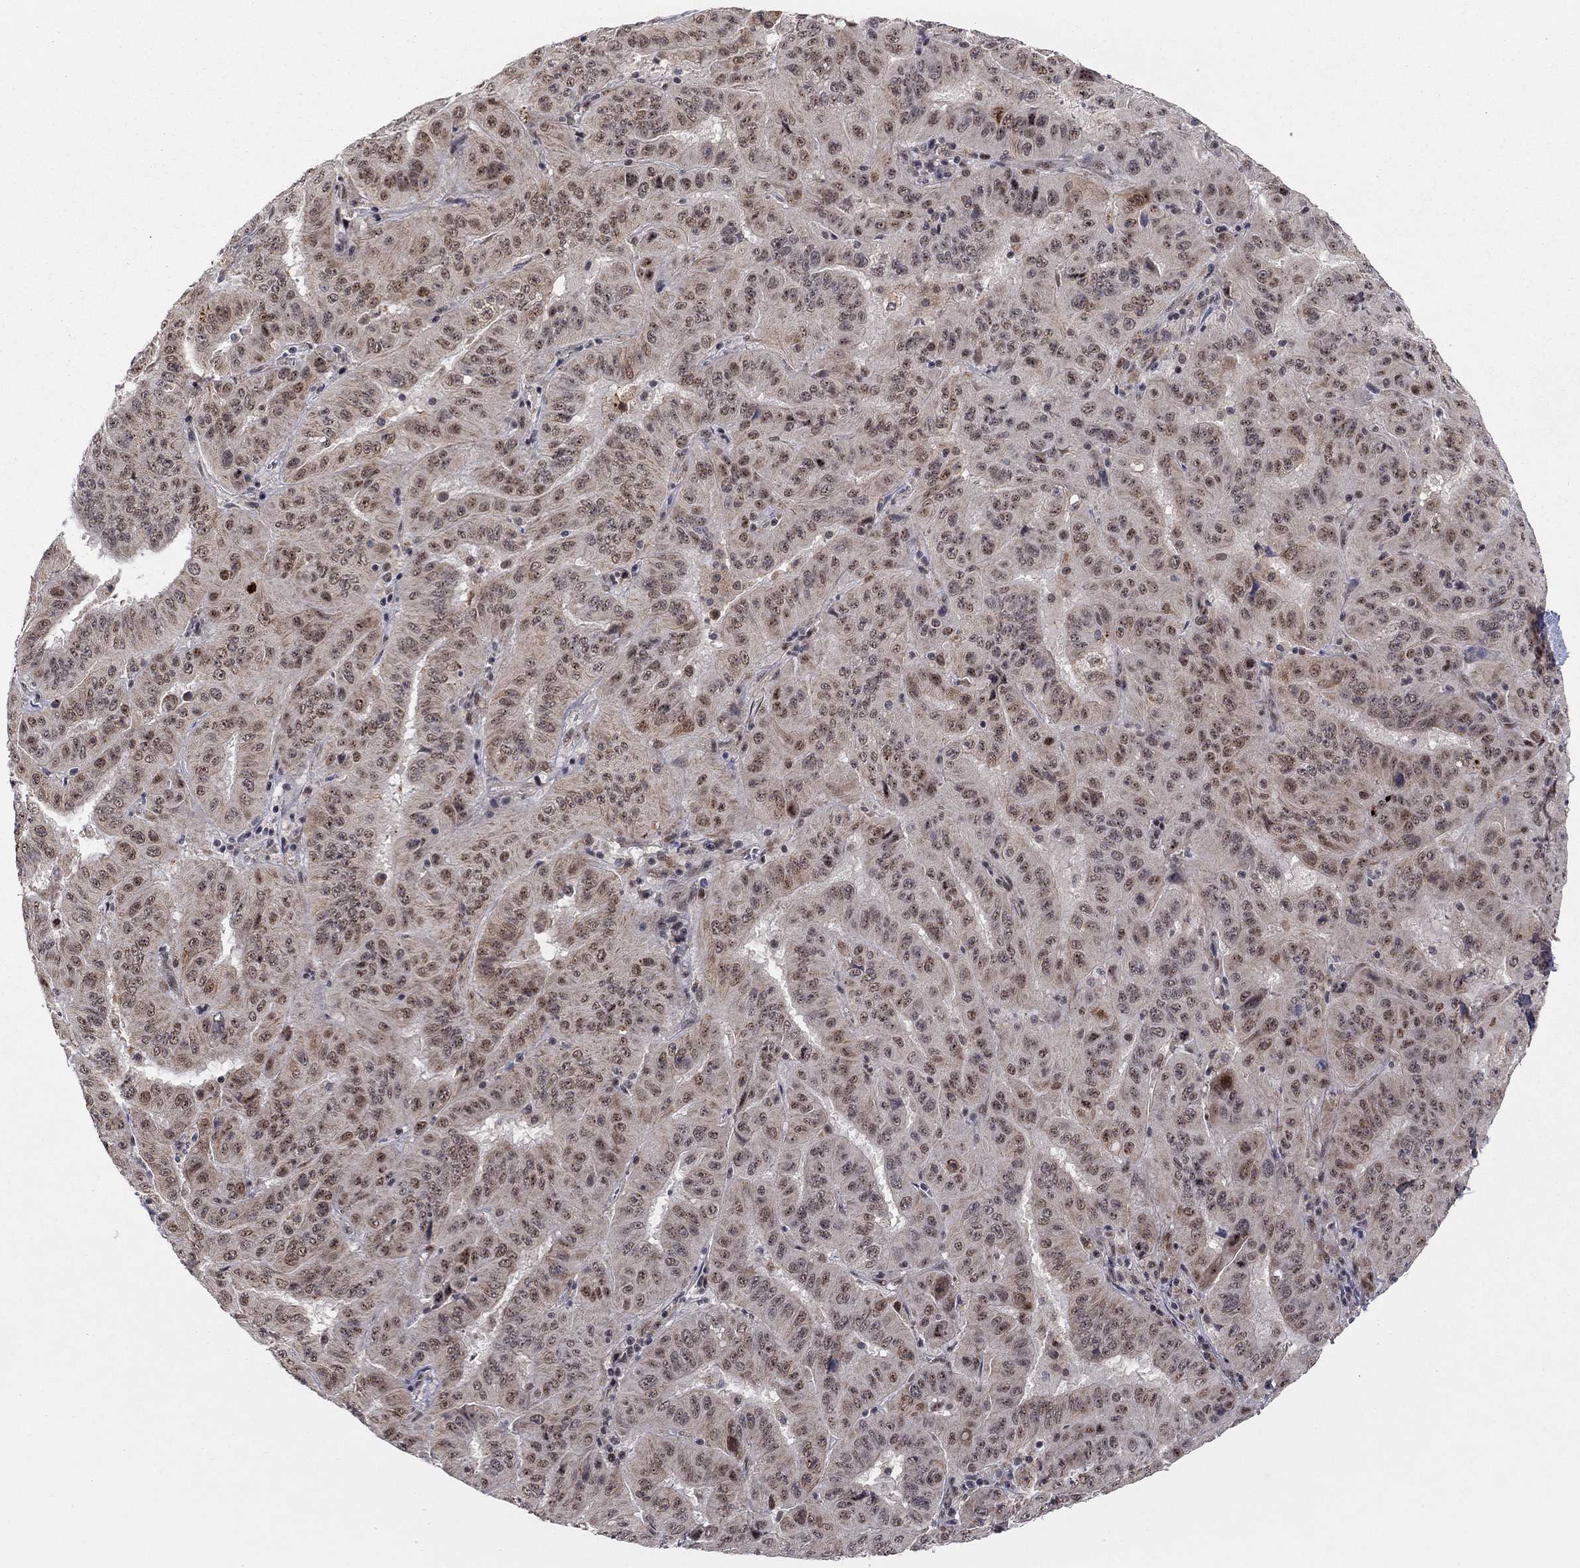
{"staining": {"intensity": "moderate", "quantity": "<25%", "location": "nuclear"}, "tissue": "pancreatic cancer", "cell_type": "Tumor cells", "image_type": "cancer", "snomed": [{"axis": "morphology", "description": "Adenocarcinoma, NOS"}, {"axis": "topography", "description": "Pancreas"}], "caption": "Adenocarcinoma (pancreatic) stained with a brown dye reveals moderate nuclear positive expression in about <25% of tumor cells.", "gene": "ZNF395", "patient": {"sex": "male", "age": 63}}